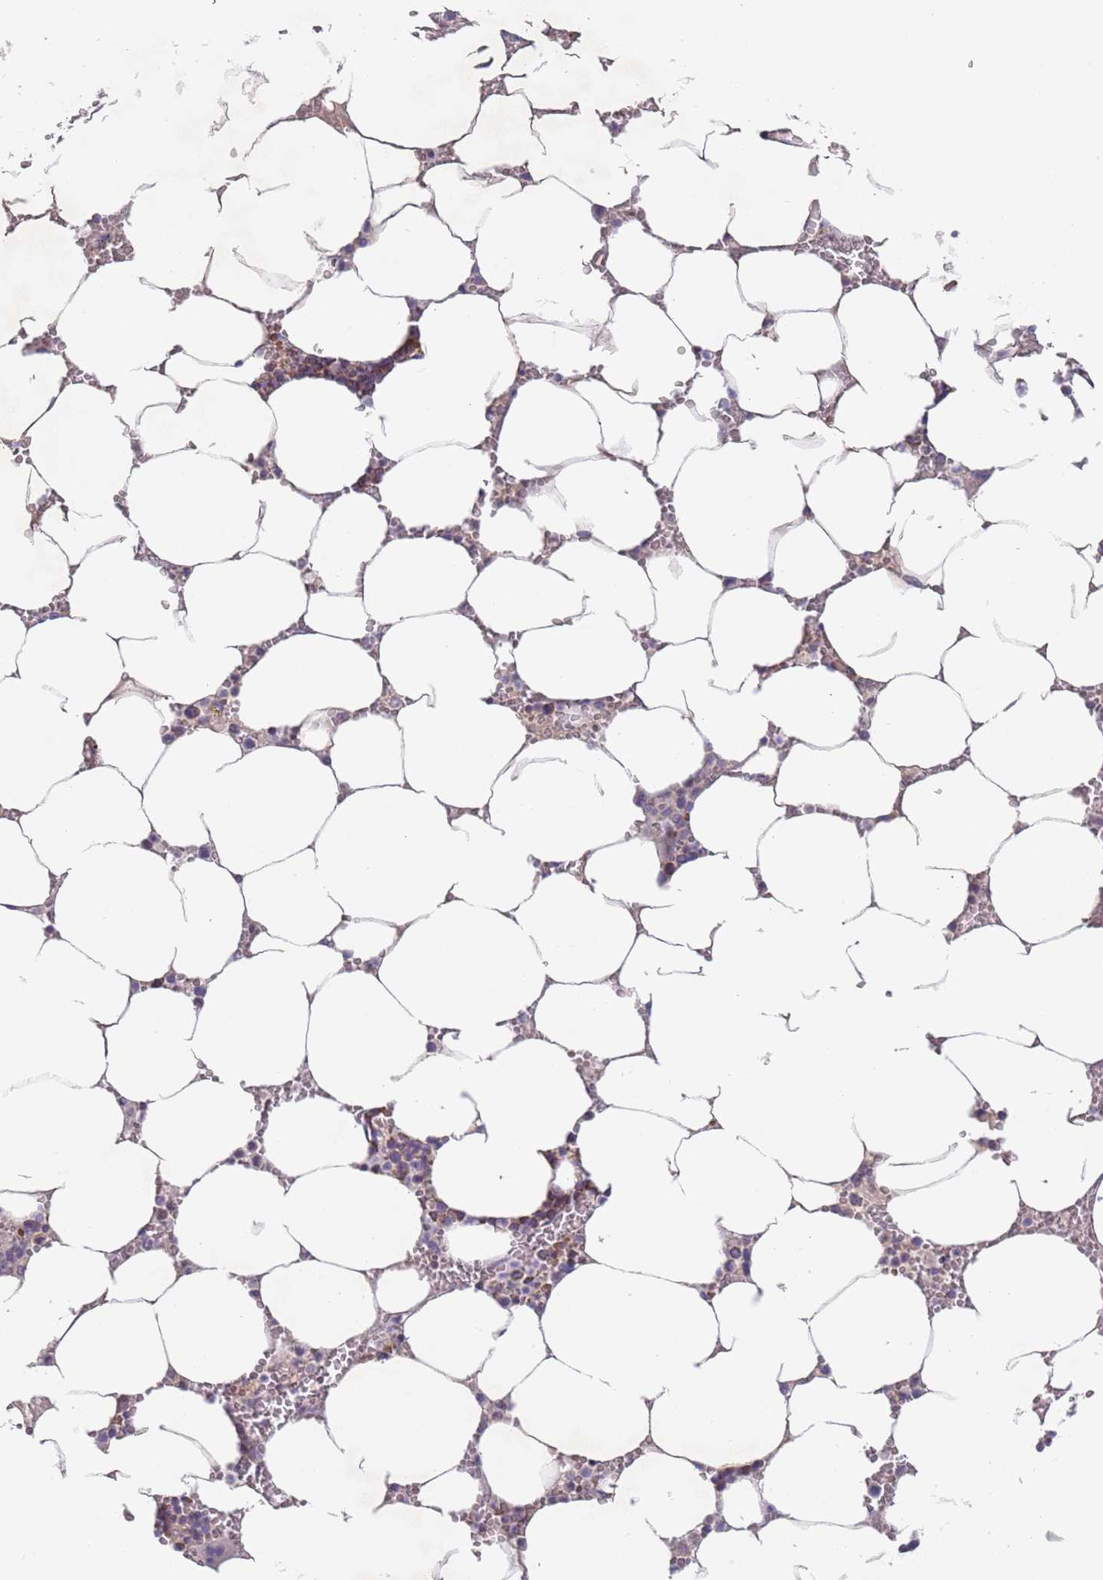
{"staining": {"intensity": "weak", "quantity": "<25%", "location": "cytoplasmic/membranous"}, "tissue": "bone marrow", "cell_type": "Hematopoietic cells", "image_type": "normal", "snomed": [{"axis": "morphology", "description": "Normal tissue, NOS"}, {"axis": "topography", "description": "Bone marrow"}], "caption": "This is a histopathology image of immunohistochemistry (IHC) staining of unremarkable bone marrow, which shows no expression in hematopoietic cells.", "gene": "PRAC1", "patient": {"sex": "male", "age": 70}}